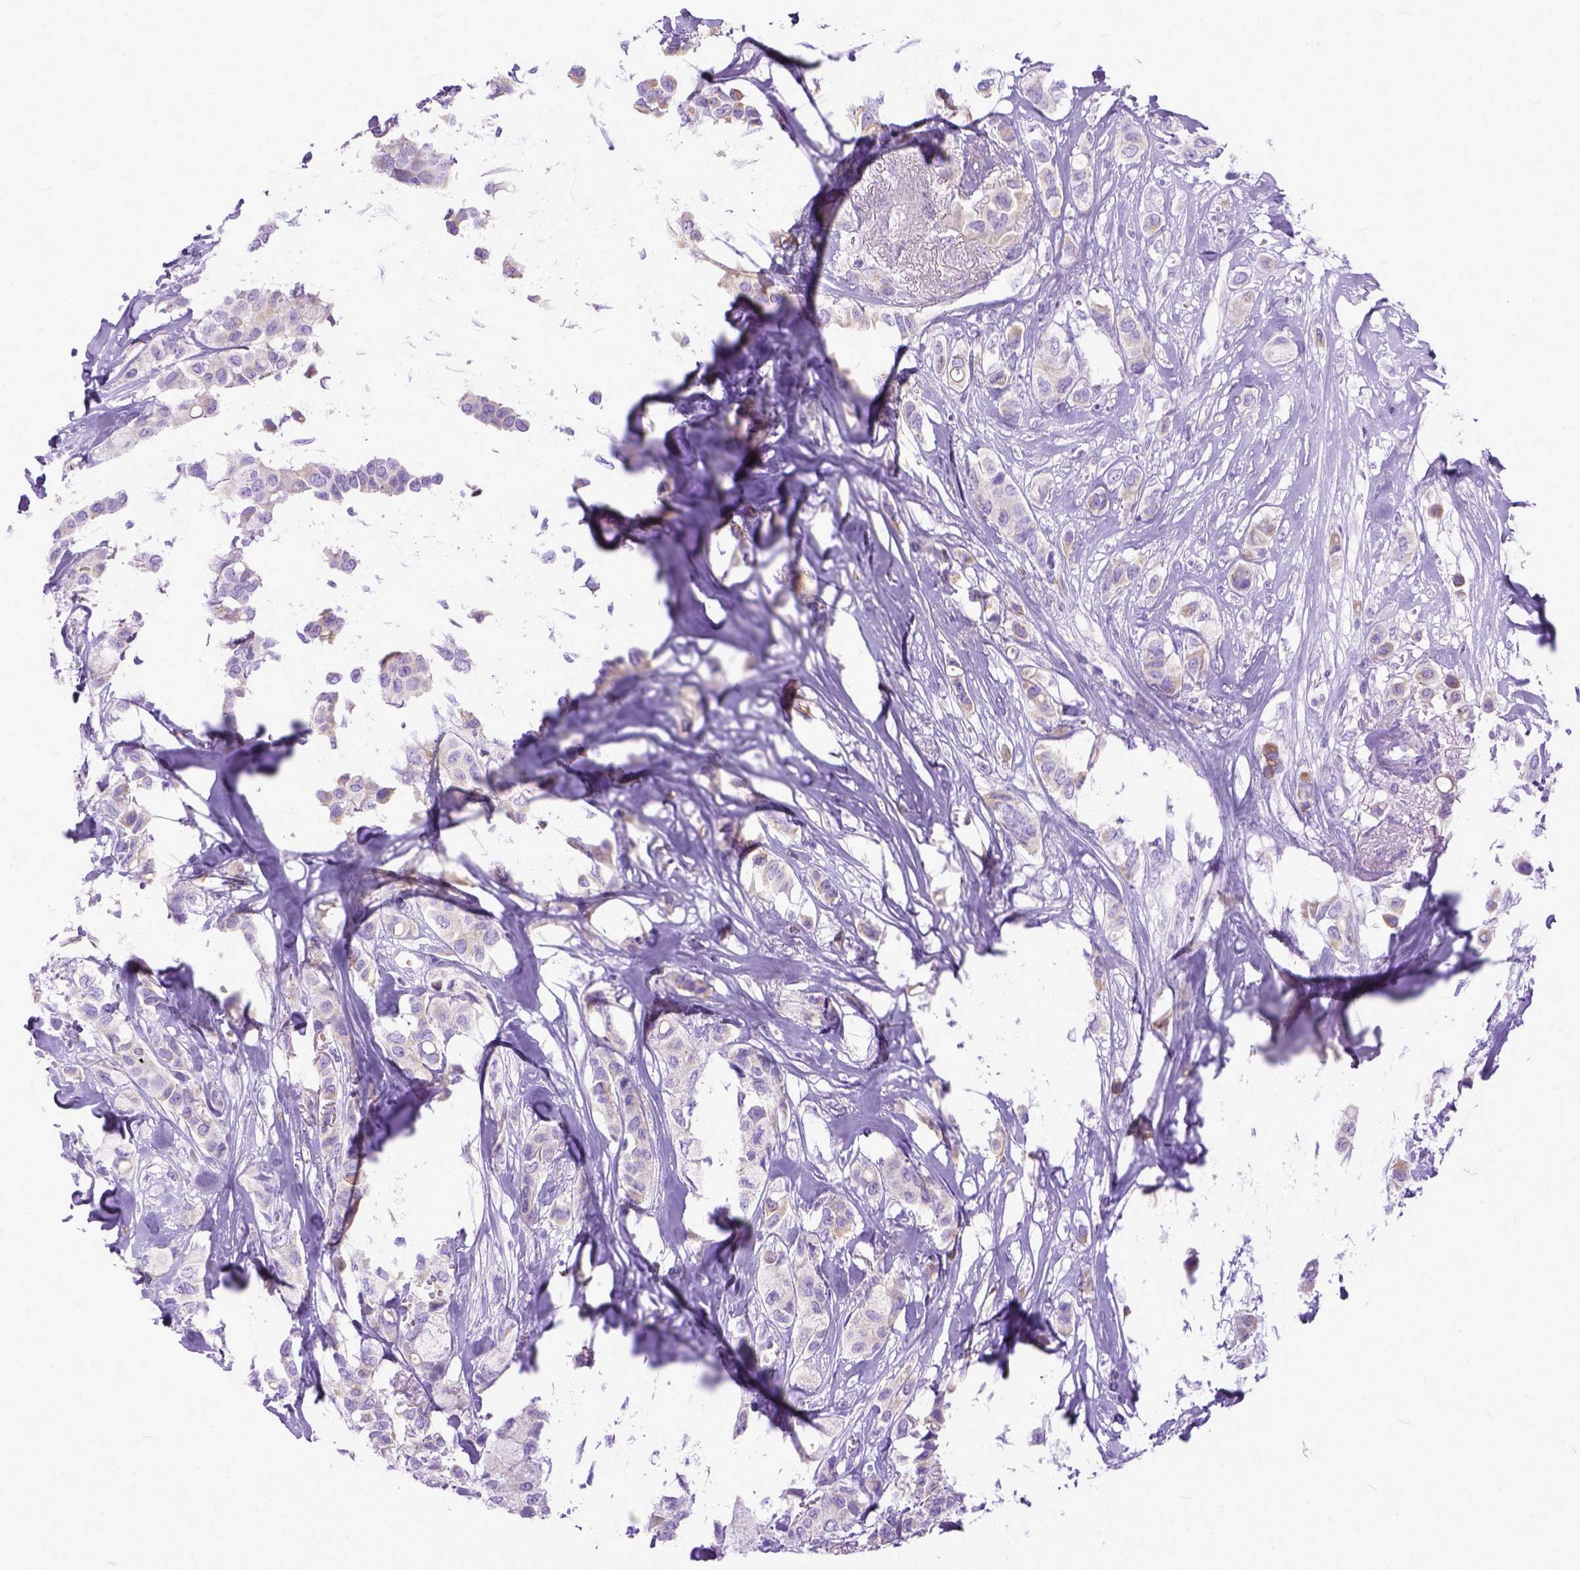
{"staining": {"intensity": "negative", "quantity": "none", "location": "none"}, "tissue": "breast cancer", "cell_type": "Tumor cells", "image_type": "cancer", "snomed": [{"axis": "morphology", "description": "Duct carcinoma"}, {"axis": "topography", "description": "Breast"}], "caption": "Histopathology image shows no protein positivity in tumor cells of breast invasive ductal carcinoma tissue. (Immunohistochemistry, brightfield microscopy, high magnification).", "gene": "PPL", "patient": {"sex": "female", "age": 85}}